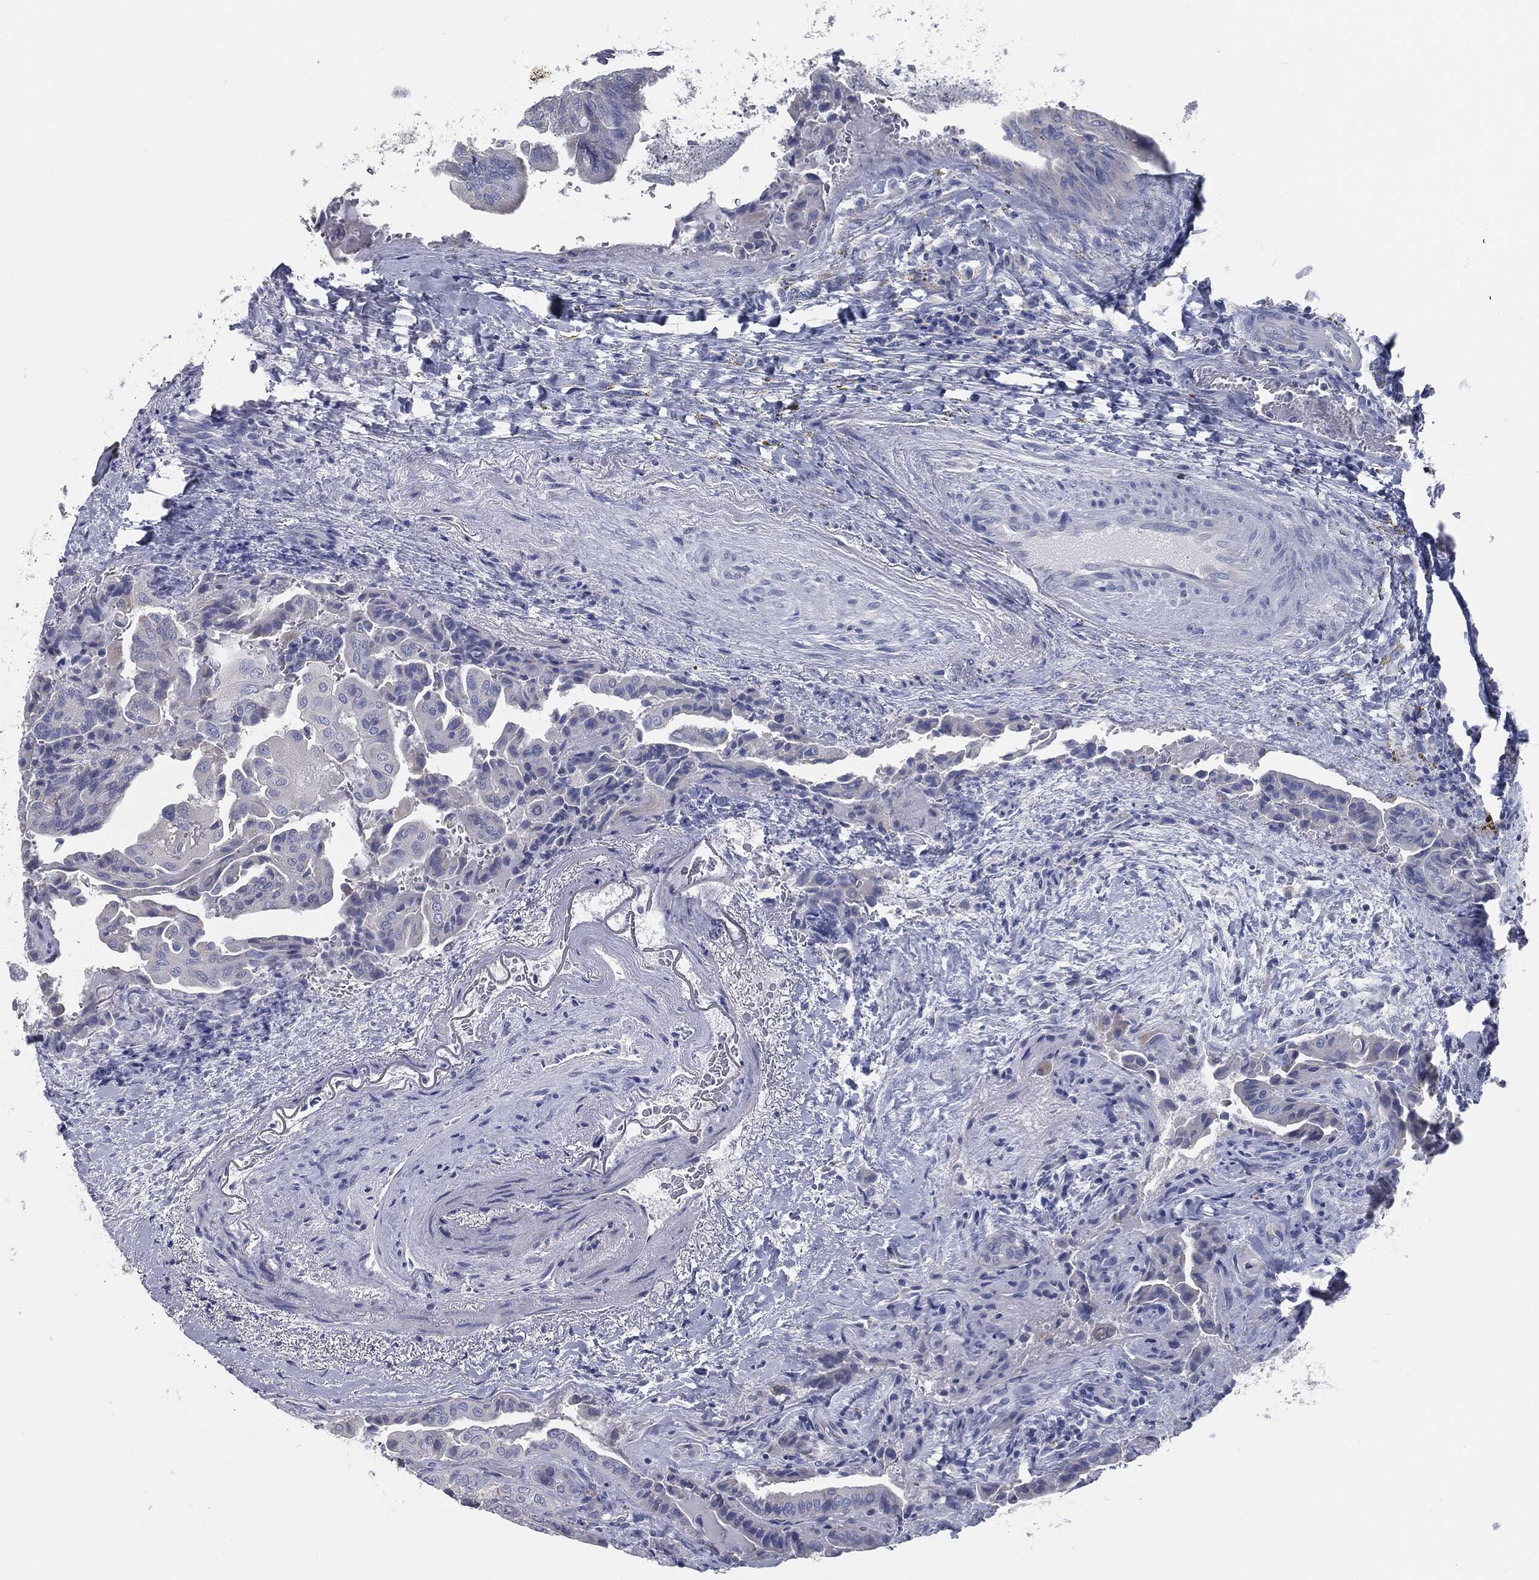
{"staining": {"intensity": "negative", "quantity": "none", "location": "none"}, "tissue": "thyroid cancer", "cell_type": "Tumor cells", "image_type": "cancer", "snomed": [{"axis": "morphology", "description": "Papillary adenocarcinoma, NOS"}, {"axis": "topography", "description": "Thyroid gland"}], "caption": "Papillary adenocarcinoma (thyroid) stained for a protein using IHC exhibits no positivity tumor cells.", "gene": "CAV3", "patient": {"sex": "female", "age": 68}}